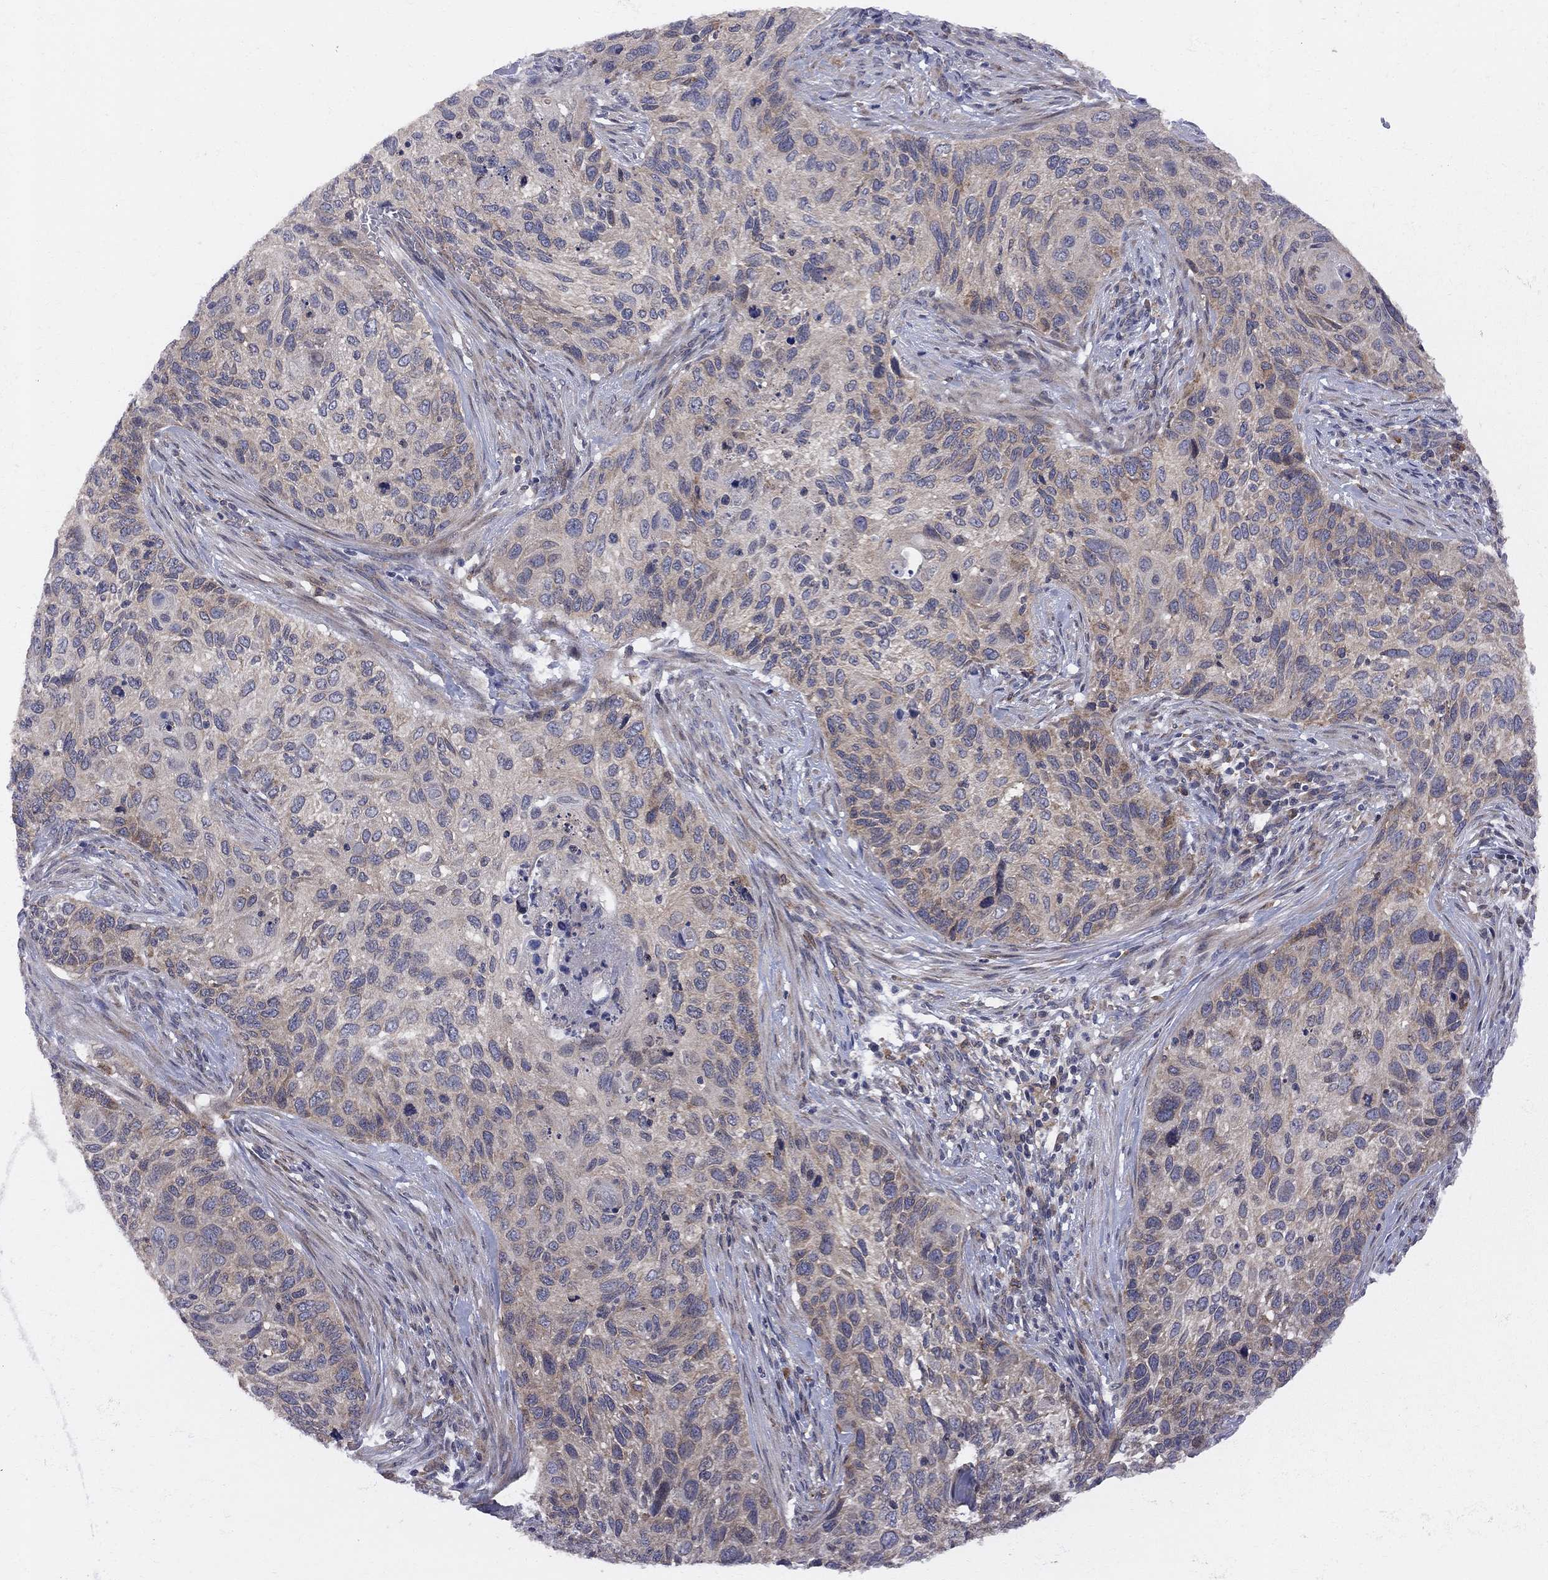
{"staining": {"intensity": "weak", "quantity": "25%-75%", "location": "cytoplasmic/membranous"}, "tissue": "cervical cancer", "cell_type": "Tumor cells", "image_type": "cancer", "snomed": [{"axis": "morphology", "description": "Squamous cell carcinoma, NOS"}, {"axis": "topography", "description": "Cervix"}], "caption": "The immunohistochemical stain shows weak cytoplasmic/membranous expression in tumor cells of cervical cancer (squamous cell carcinoma) tissue.", "gene": "CNOT11", "patient": {"sex": "female", "age": 70}}